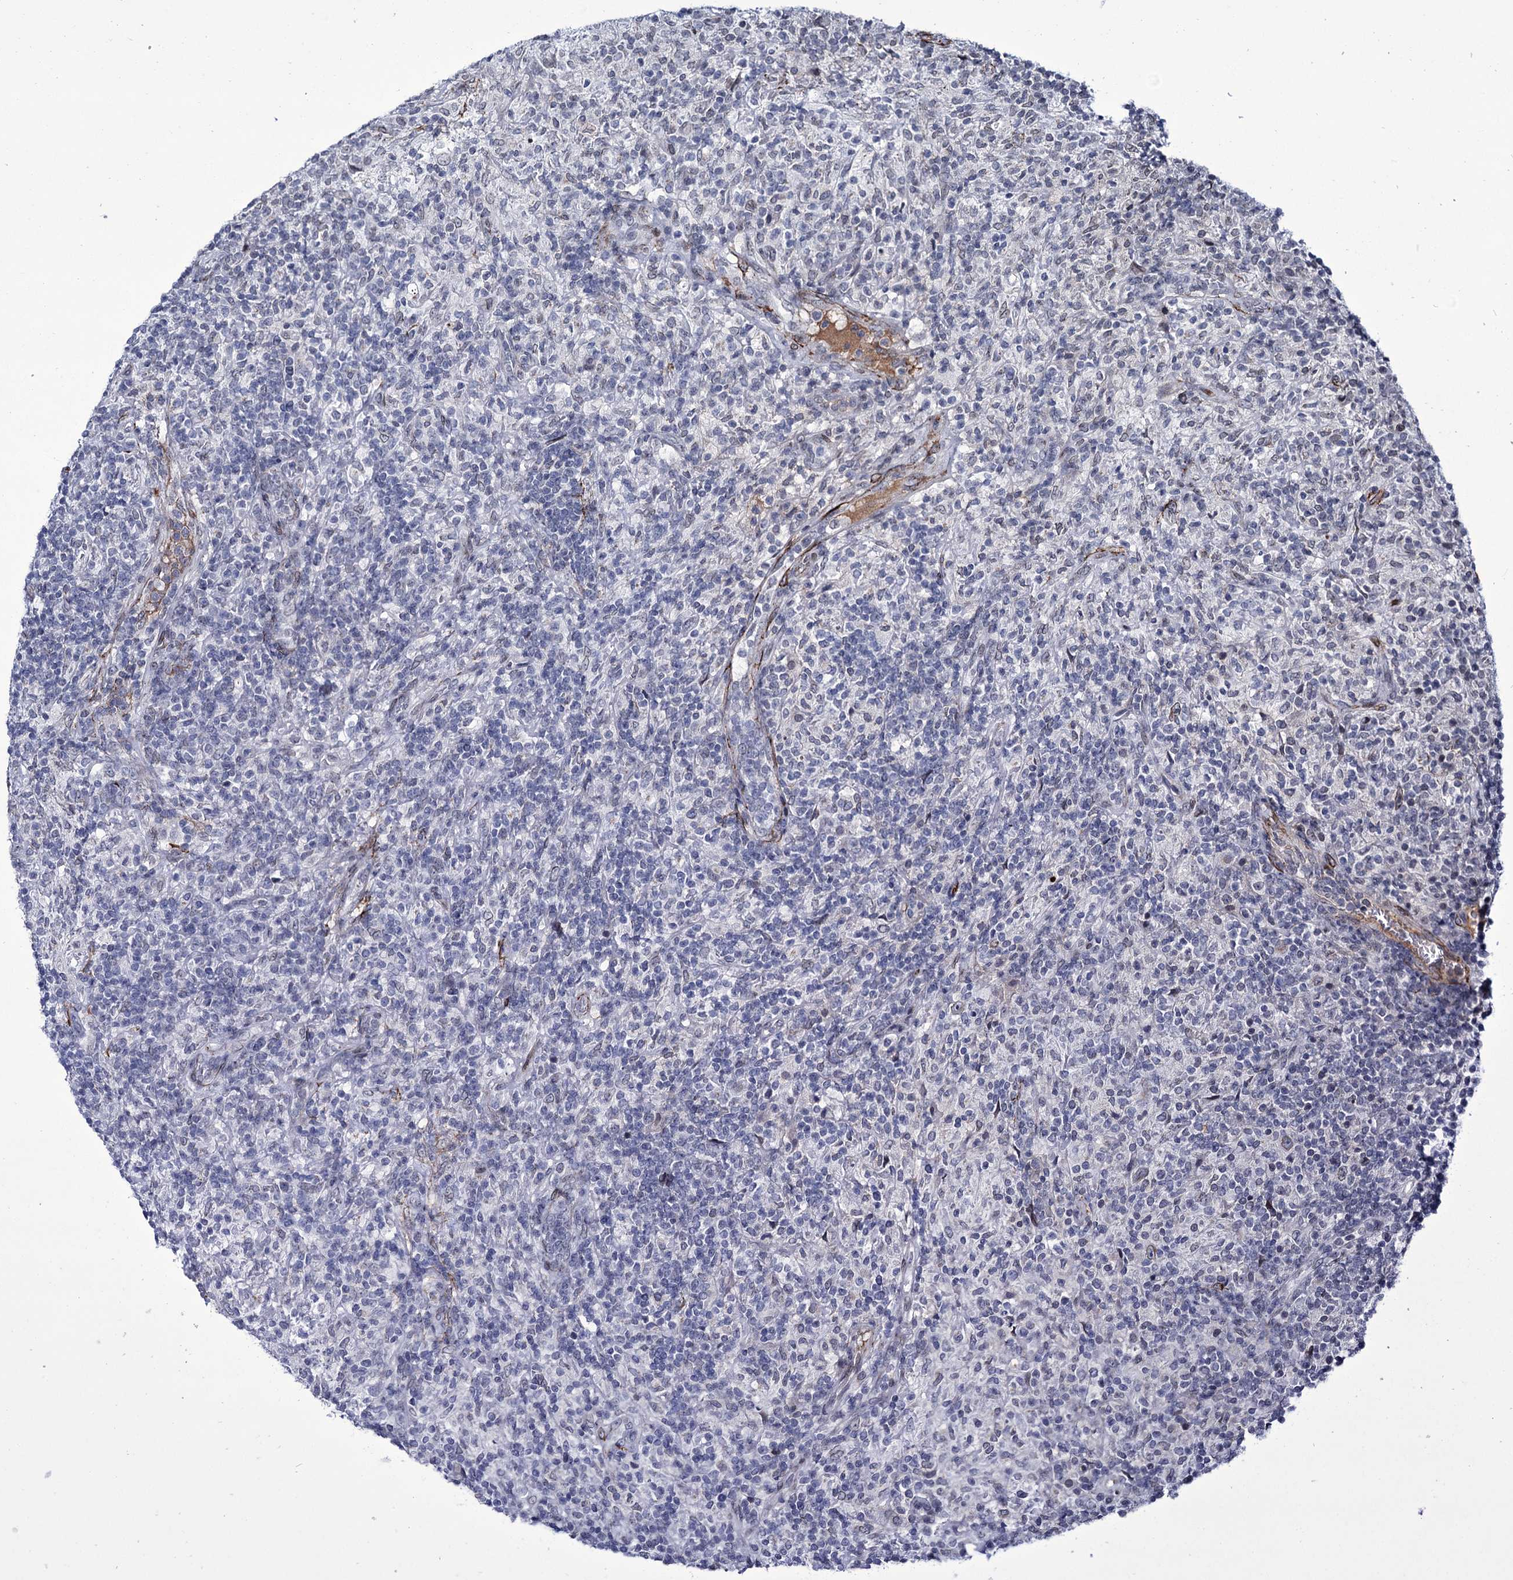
{"staining": {"intensity": "negative", "quantity": "none", "location": "none"}, "tissue": "lymphoma", "cell_type": "Tumor cells", "image_type": "cancer", "snomed": [{"axis": "morphology", "description": "Hodgkin's disease, NOS"}, {"axis": "topography", "description": "Lymph node"}], "caption": "An image of Hodgkin's disease stained for a protein demonstrates no brown staining in tumor cells. (Immunohistochemistry, brightfield microscopy, high magnification).", "gene": "ZC3H12C", "patient": {"sex": "male", "age": 70}}